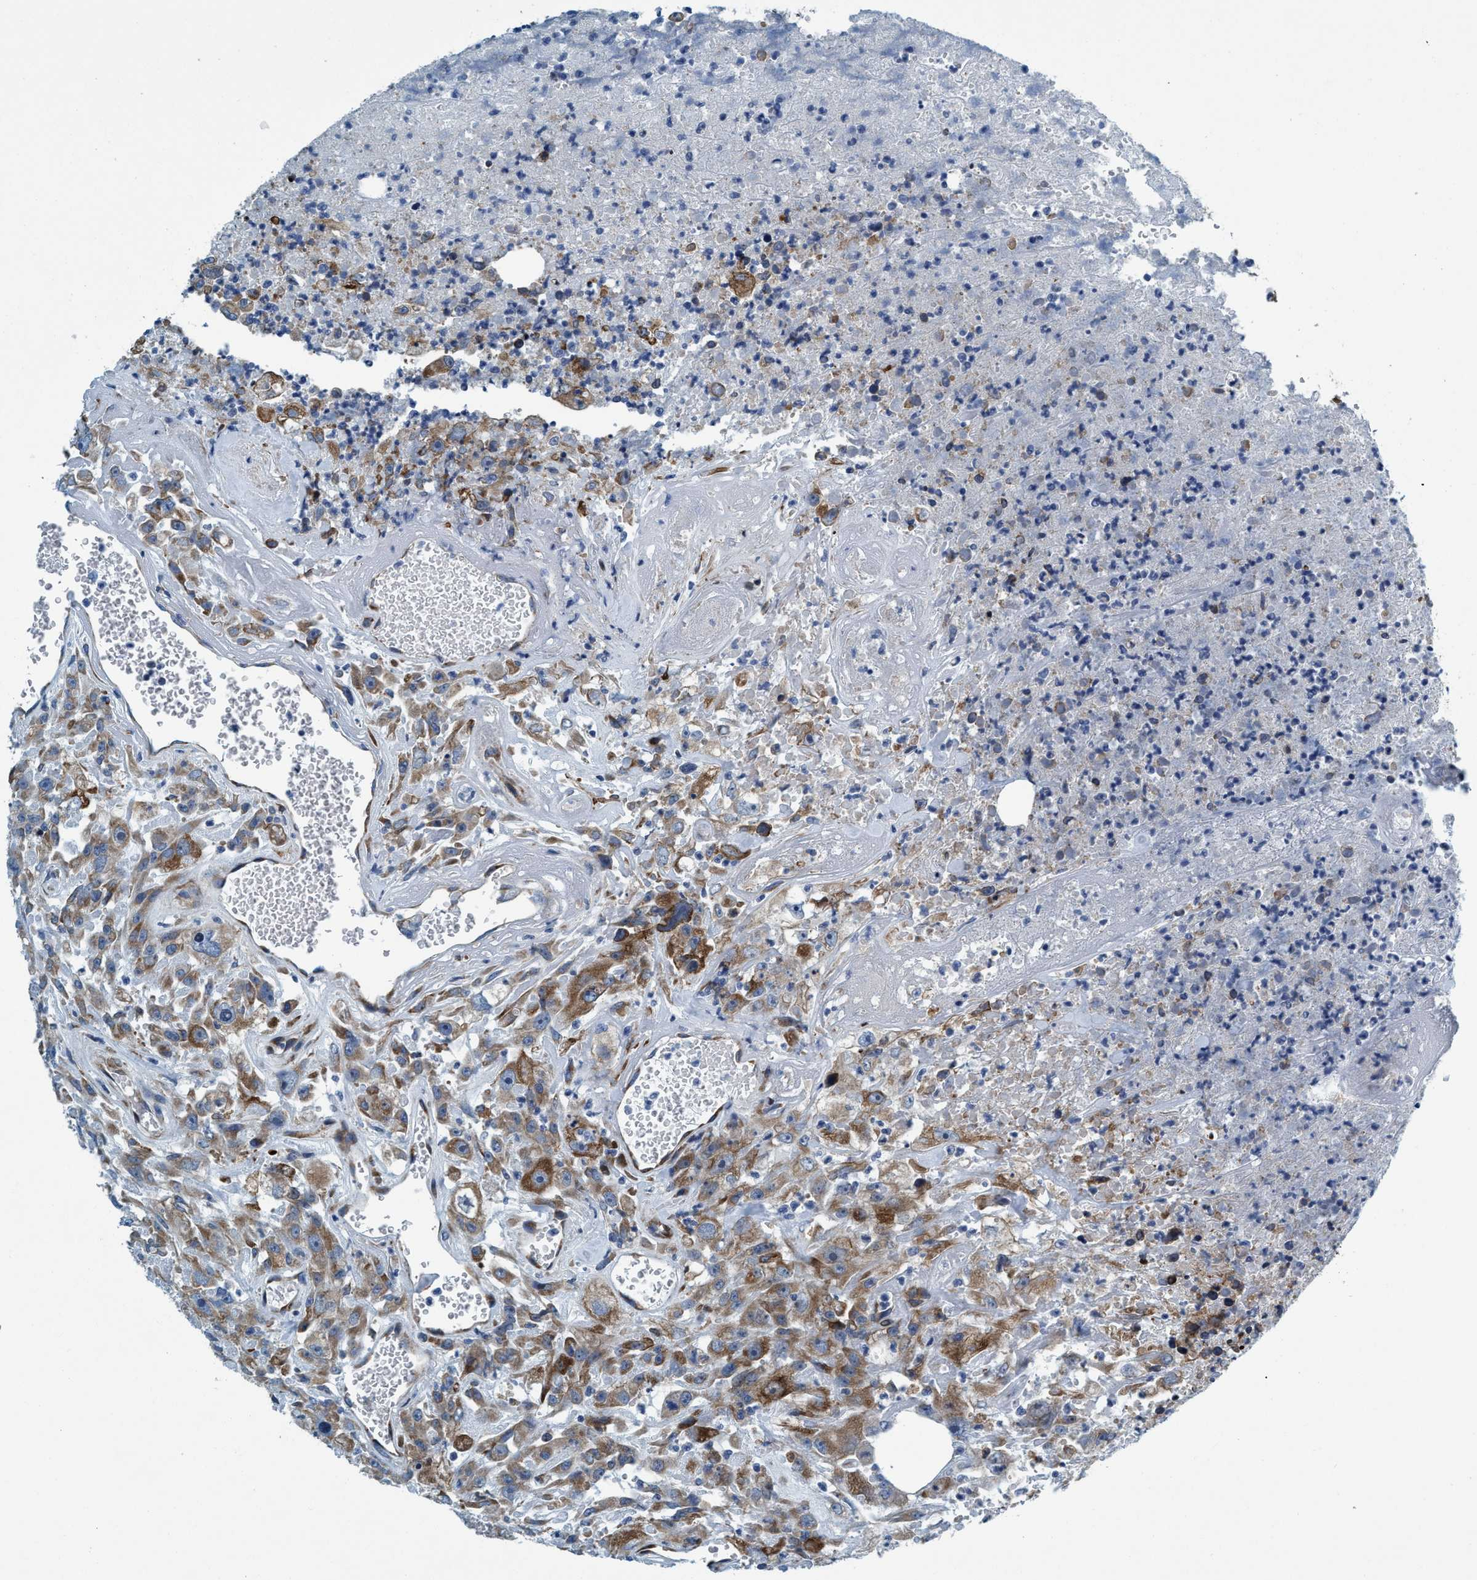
{"staining": {"intensity": "moderate", "quantity": ">75%", "location": "cytoplasmic/membranous"}, "tissue": "urothelial cancer", "cell_type": "Tumor cells", "image_type": "cancer", "snomed": [{"axis": "morphology", "description": "Urothelial carcinoma, High grade"}, {"axis": "topography", "description": "Urinary bladder"}], "caption": "This is a photomicrograph of immunohistochemistry (IHC) staining of urothelial cancer, which shows moderate expression in the cytoplasmic/membranous of tumor cells.", "gene": "ARMC9", "patient": {"sex": "male", "age": 46}}